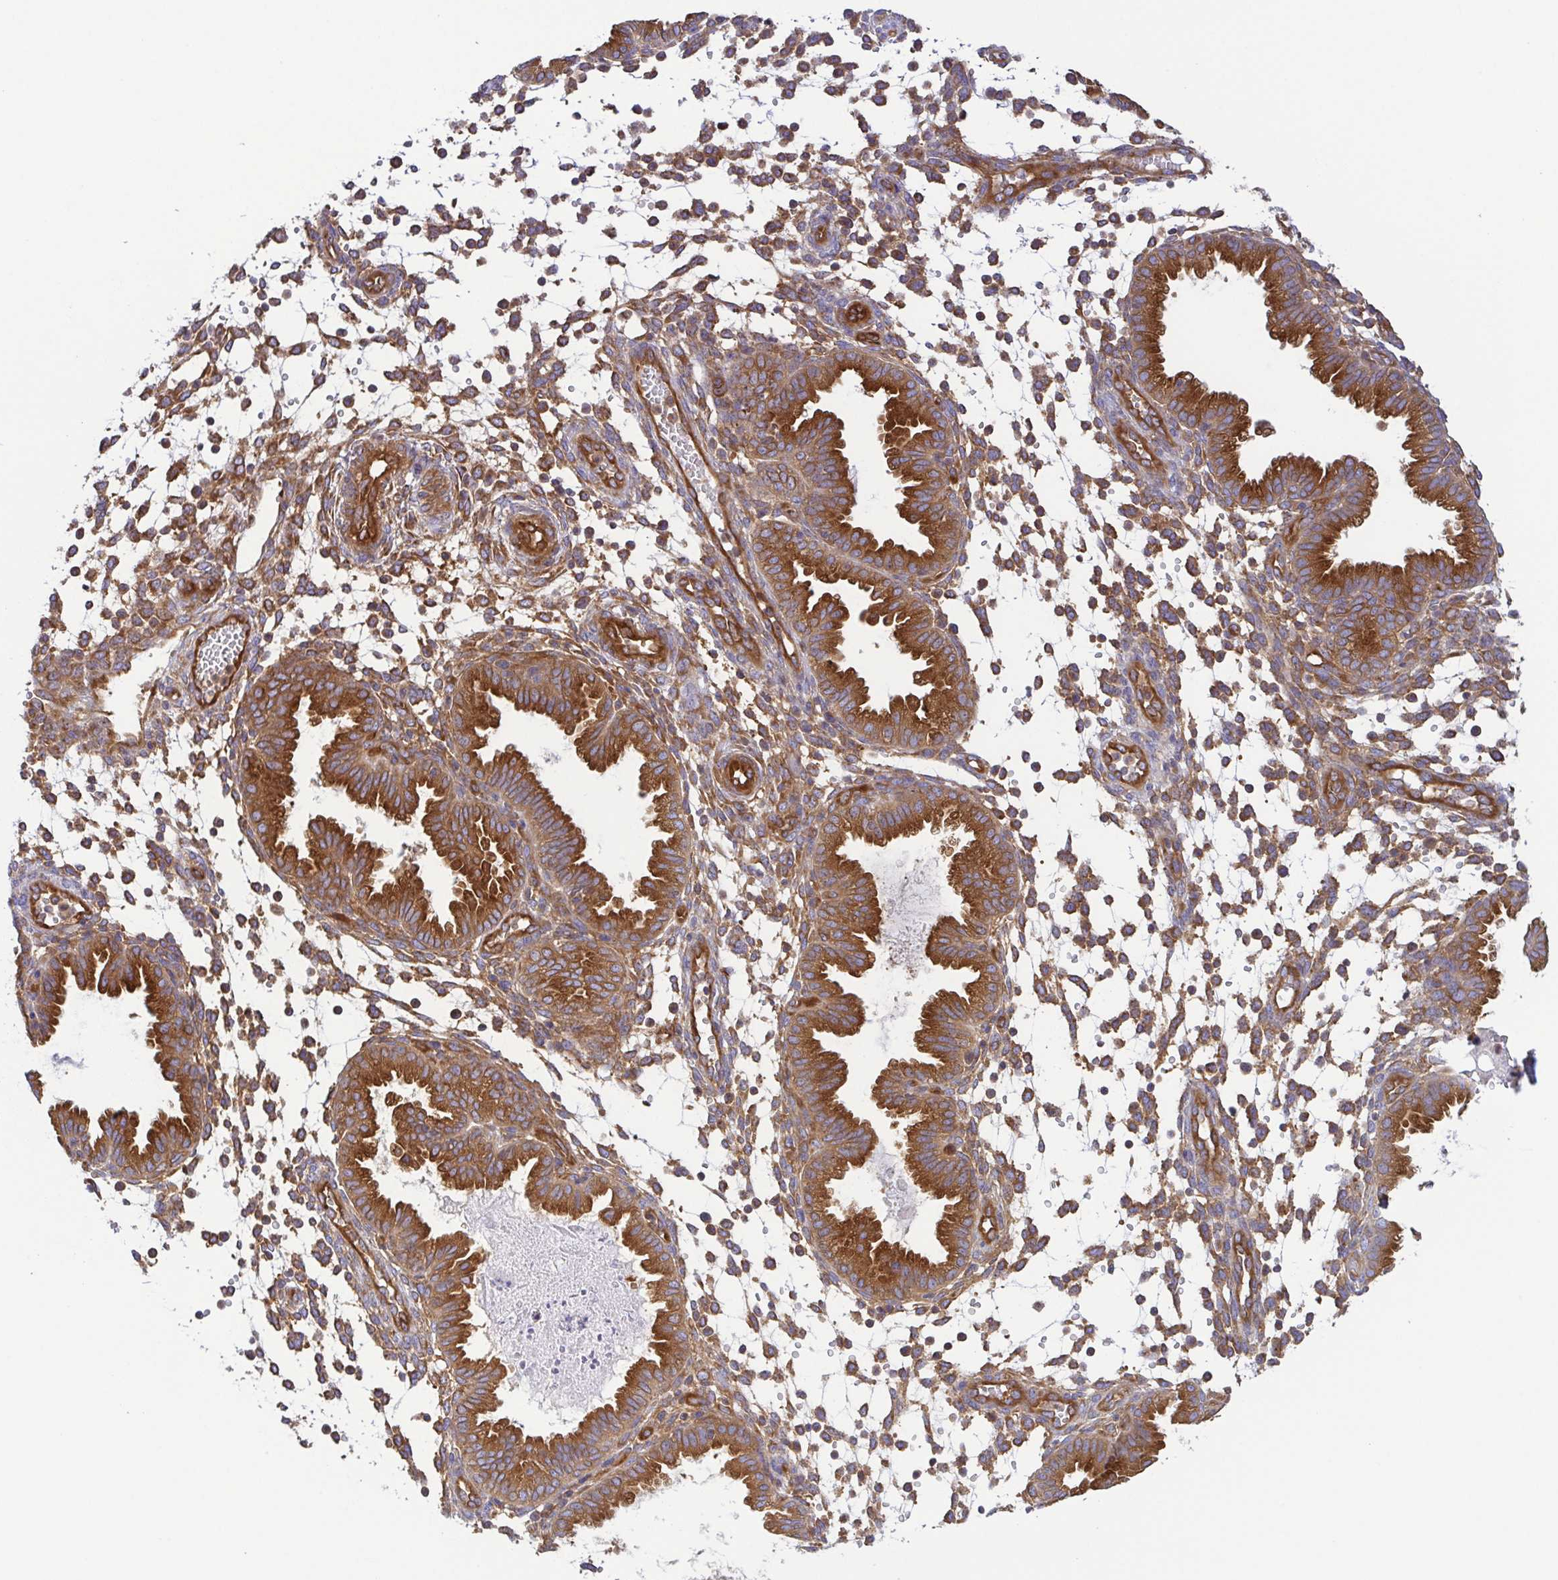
{"staining": {"intensity": "strong", "quantity": "25%-75%", "location": "cytoplasmic/membranous"}, "tissue": "endometrium", "cell_type": "Cells in endometrial stroma", "image_type": "normal", "snomed": [{"axis": "morphology", "description": "Normal tissue, NOS"}, {"axis": "topography", "description": "Endometrium"}], "caption": "Protein expression by immunohistochemistry (IHC) demonstrates strong cytoplasmic/membranous expression in about 25%-75% of cells in endometrial stroma in normal endometrium.", "gene": "KIF5B", "patient": {"sex": "female", "age": 33}}